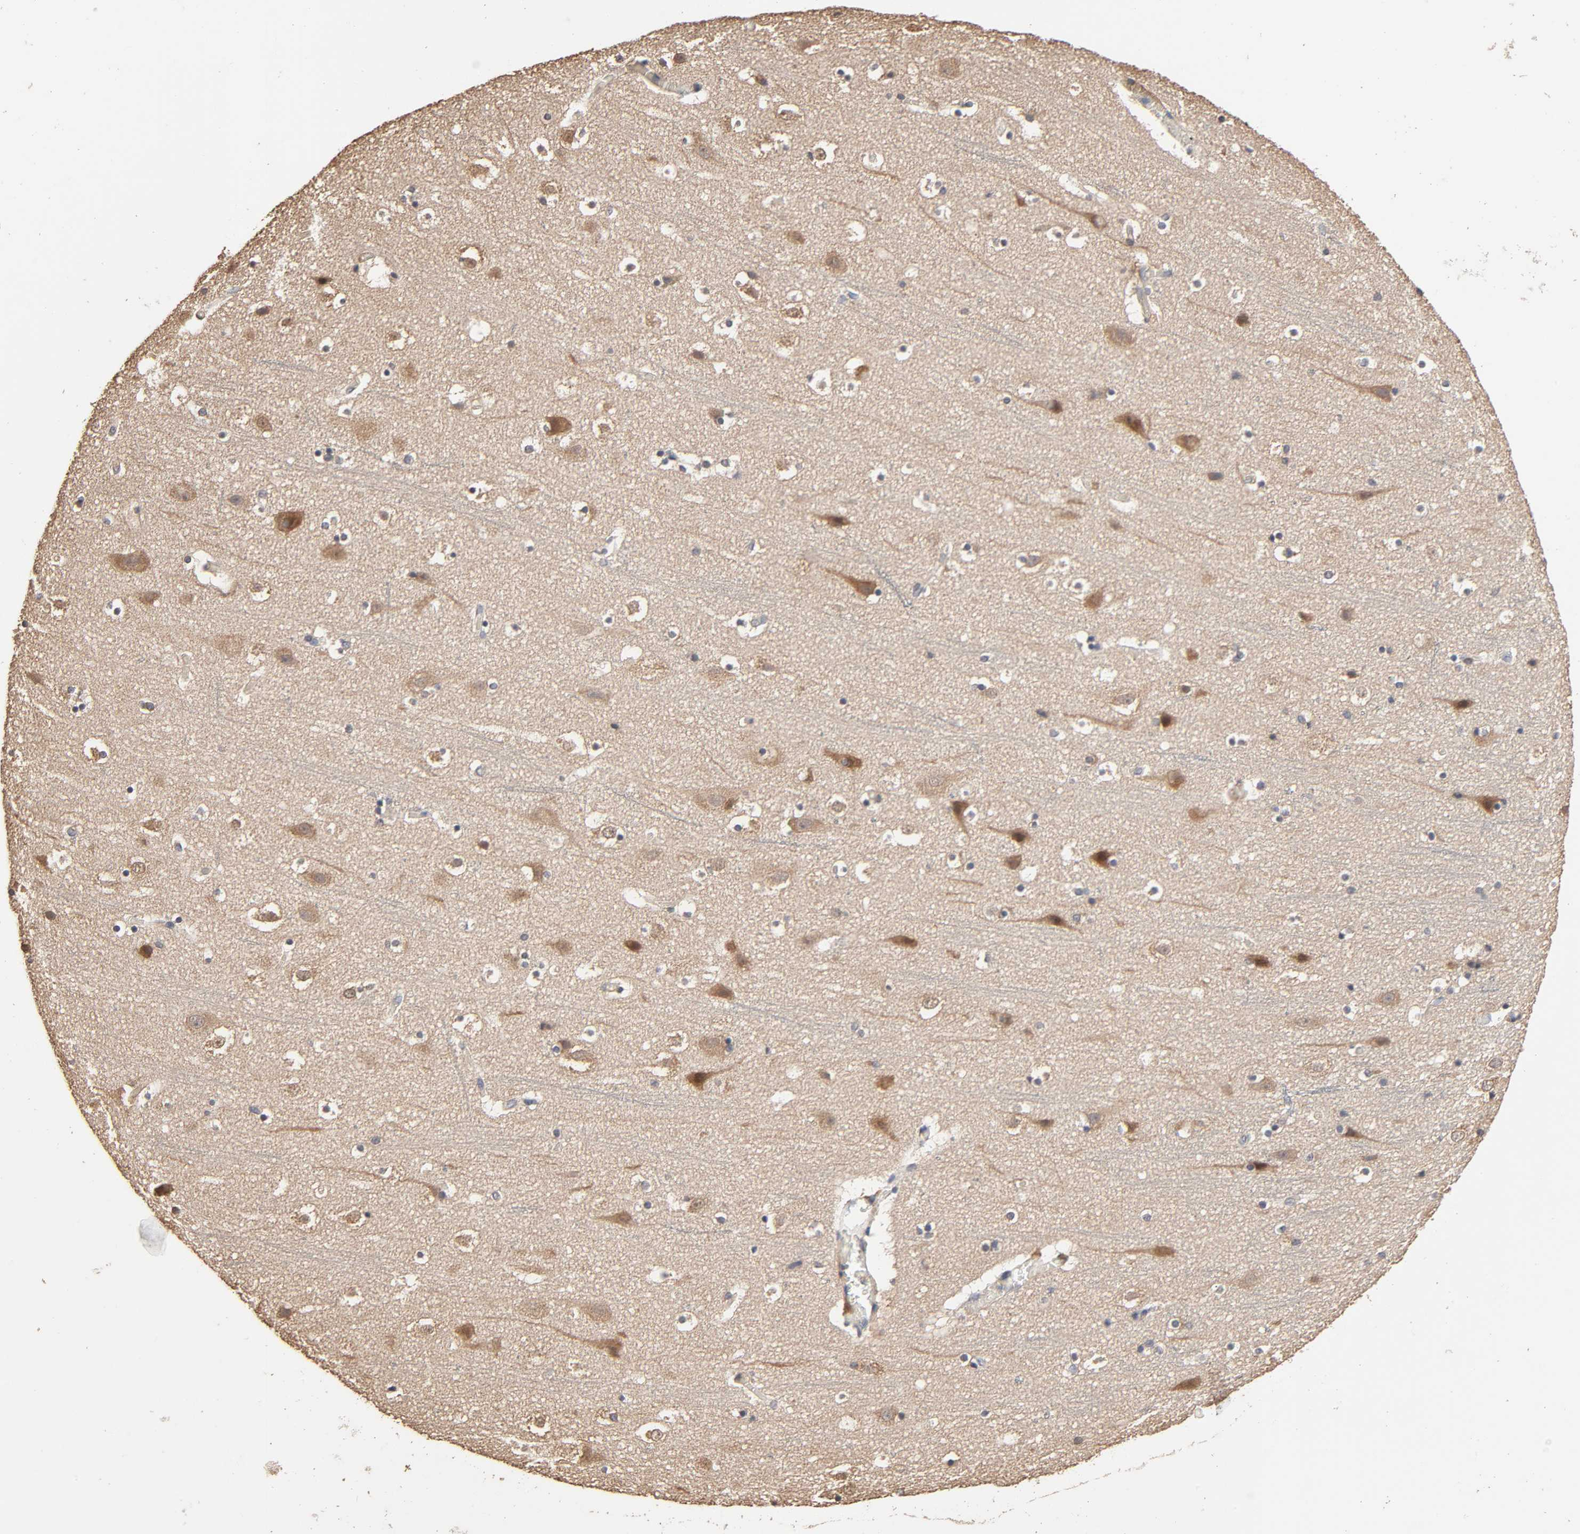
{"staining": {"intensity": "negative", "quantity": "none", "location": "none"}, "tissue": "cerebral cortex", "cell_type": "Endothelial cells", "image_type": "normal", "snomed": [{"axis": "morphology", "description": "Normal tissue, NOS"}, {"axis": "topography", "description": "Cerebral cortex"}], "caption": "This image is of normal cerebral cortex stained with immunohistochemistry (IHC) to label a protein in brown with the nuclei are counter-stained blue. There is no positivity in endothelial cells.", "gene": "ARHGEF7", "patient": {"sex": "male", "age": 45}}